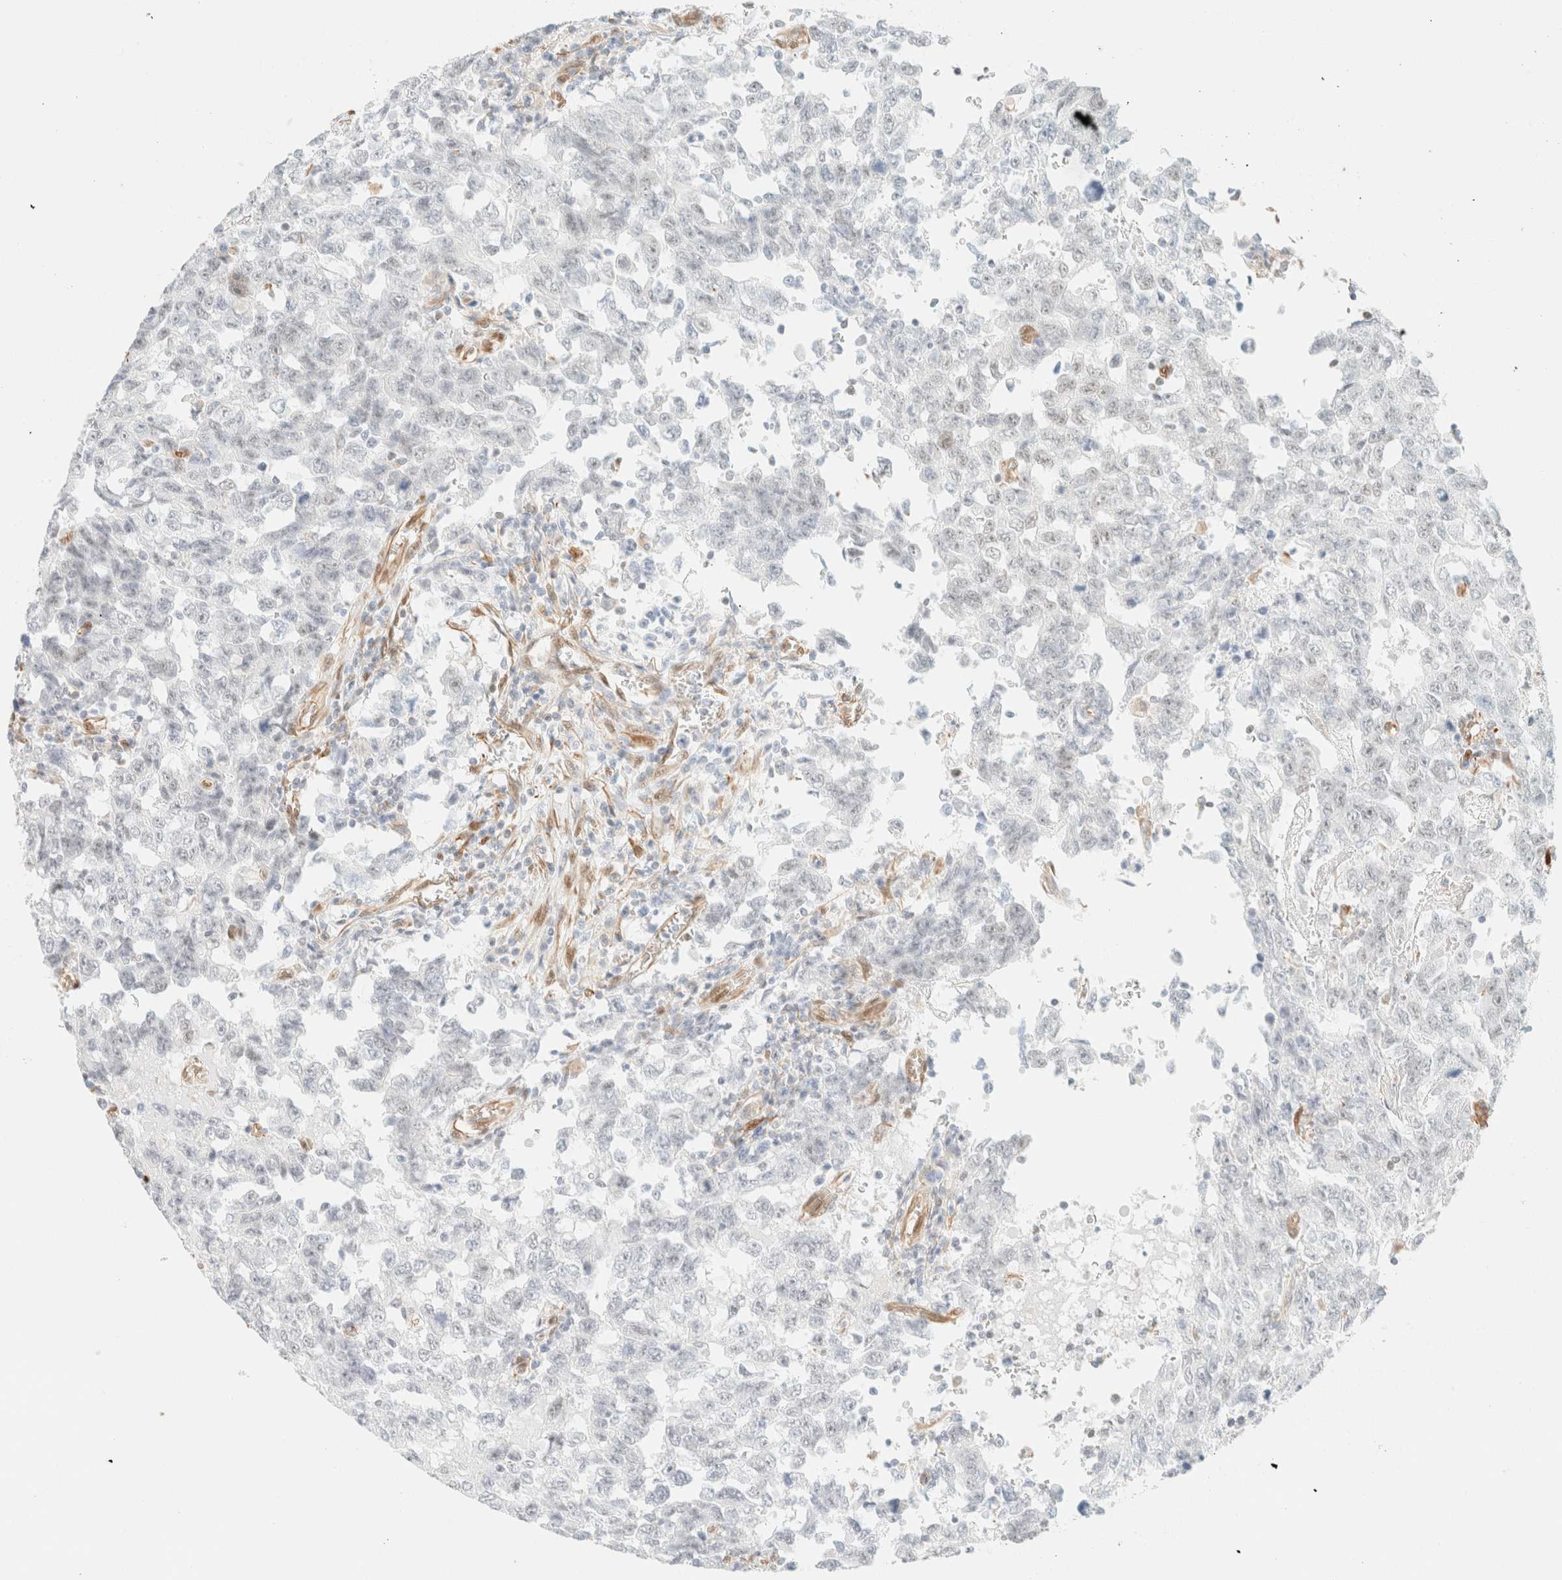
{"staining": {"intensity": "negative", "quantity": "none", "location": "none"}, "tissue": "testis cancer", "cell_type": "Tumor cells", "image_type": "cancer", "snomed": [{"axis": "morphology", "description": "Carcinoma, Embryonal, NOS"}, {"axis": "topography", "description": "Testis"}], "caption": "Immunohistochemistry photomicrograph of neoplastic tissue: human embryonal carcinoma (testis) stained with DAB (3,3'-diaminobenzidine) reveals no significant protein expression in tumor cells.", "gene": "ZSCAN18", "patient": {"sex": "male", "age": 26}}